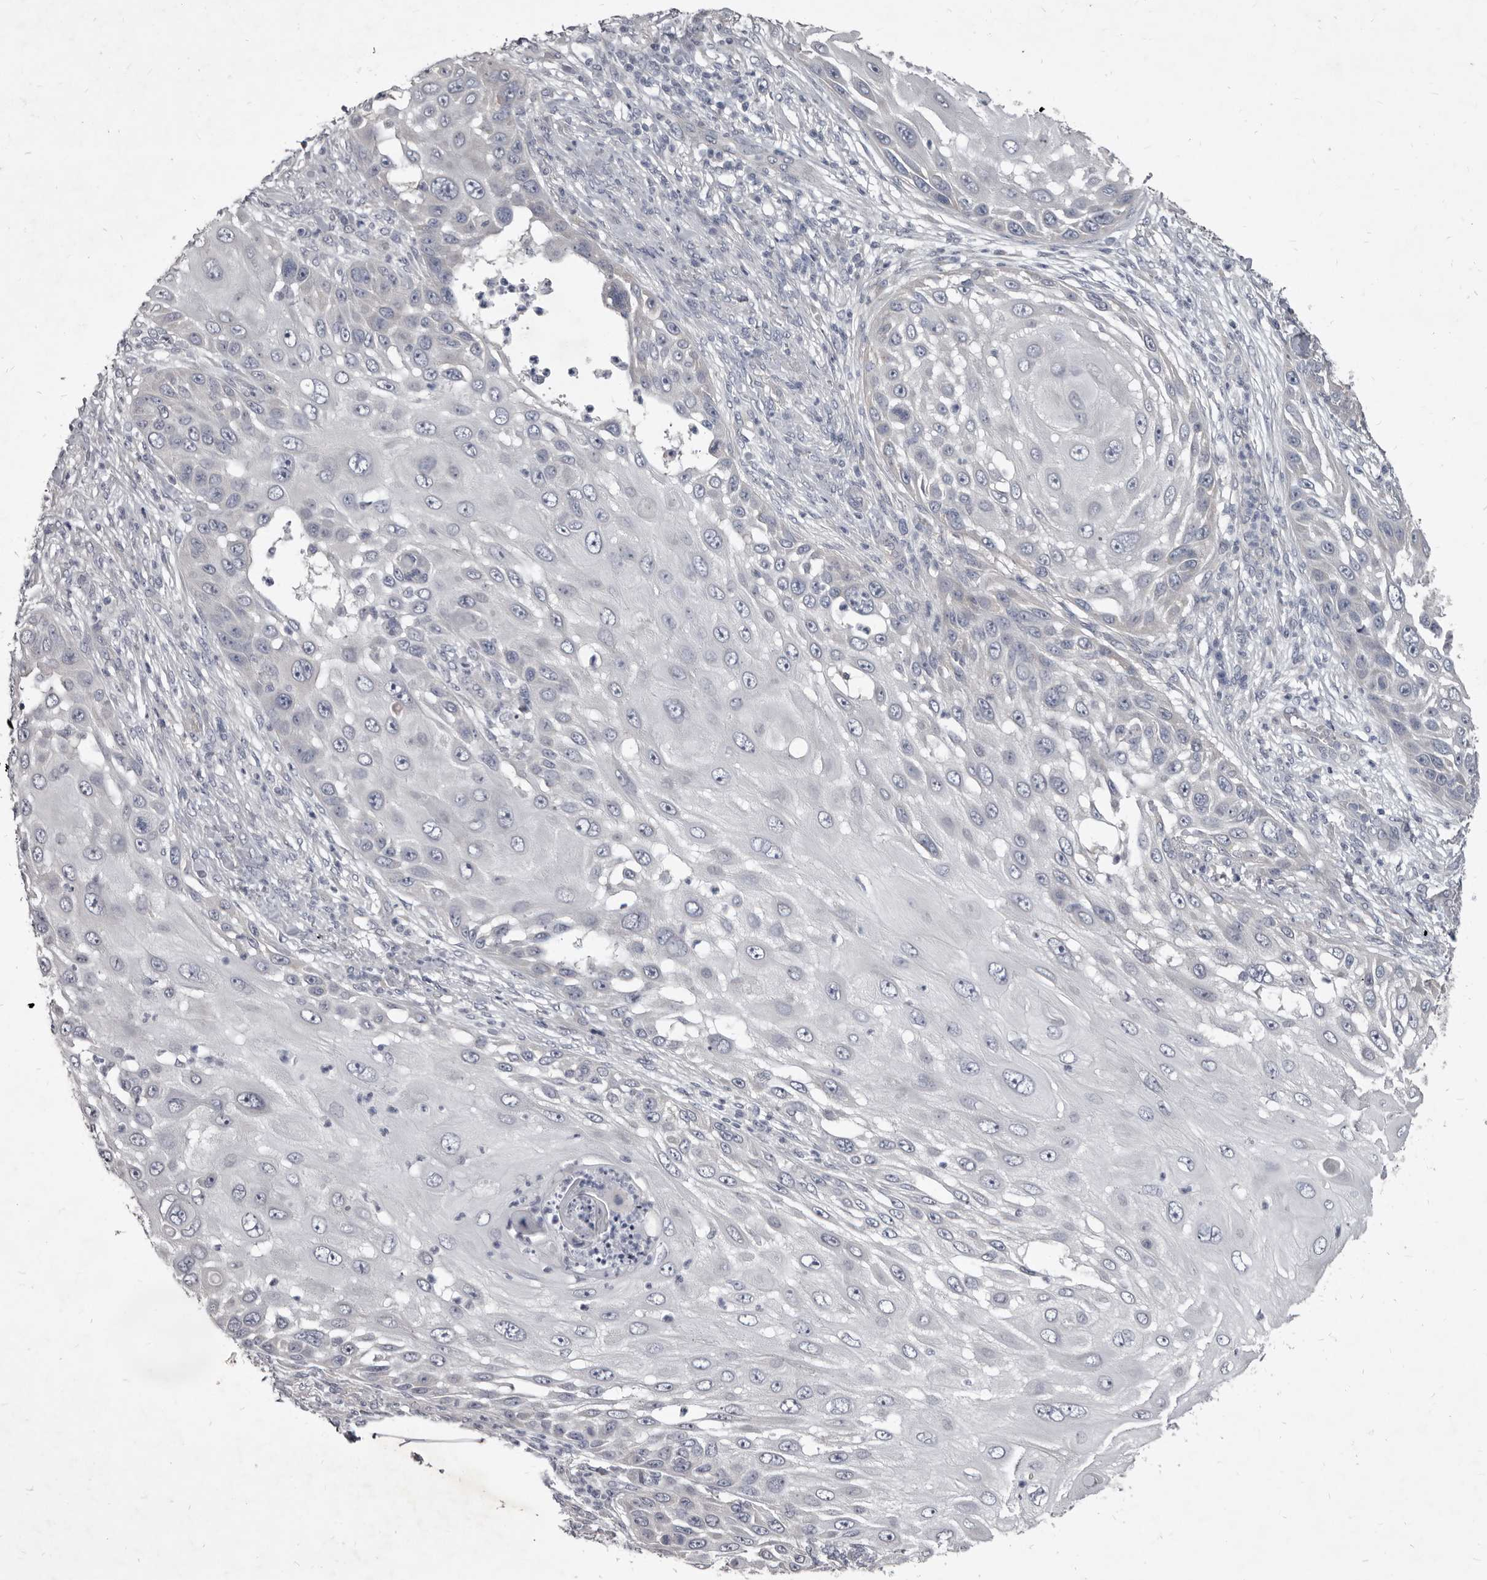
{"staining": {"intensity": "negative", "quantity": "none", "location": "none"}, "tissue": "skin cancer", "cell_type": "Tumor cells", "image_type": "cancer", "snomed": [{"axis": "morphology", "description": "Squamous cell carcinoma, NOS"}, {"axis": "topography", "description": "Skin"}], "caption": "High power microscopy micrograph of an immunohistochemistry image of skin cancer (squamous cell carcinoma), revealing no significant expression in tumor cells. (Immunohistochemistry, brightfield microscopy, high magnification).", "gene": "GSK3B", "patient": {"sex": "female", "age": 44}}